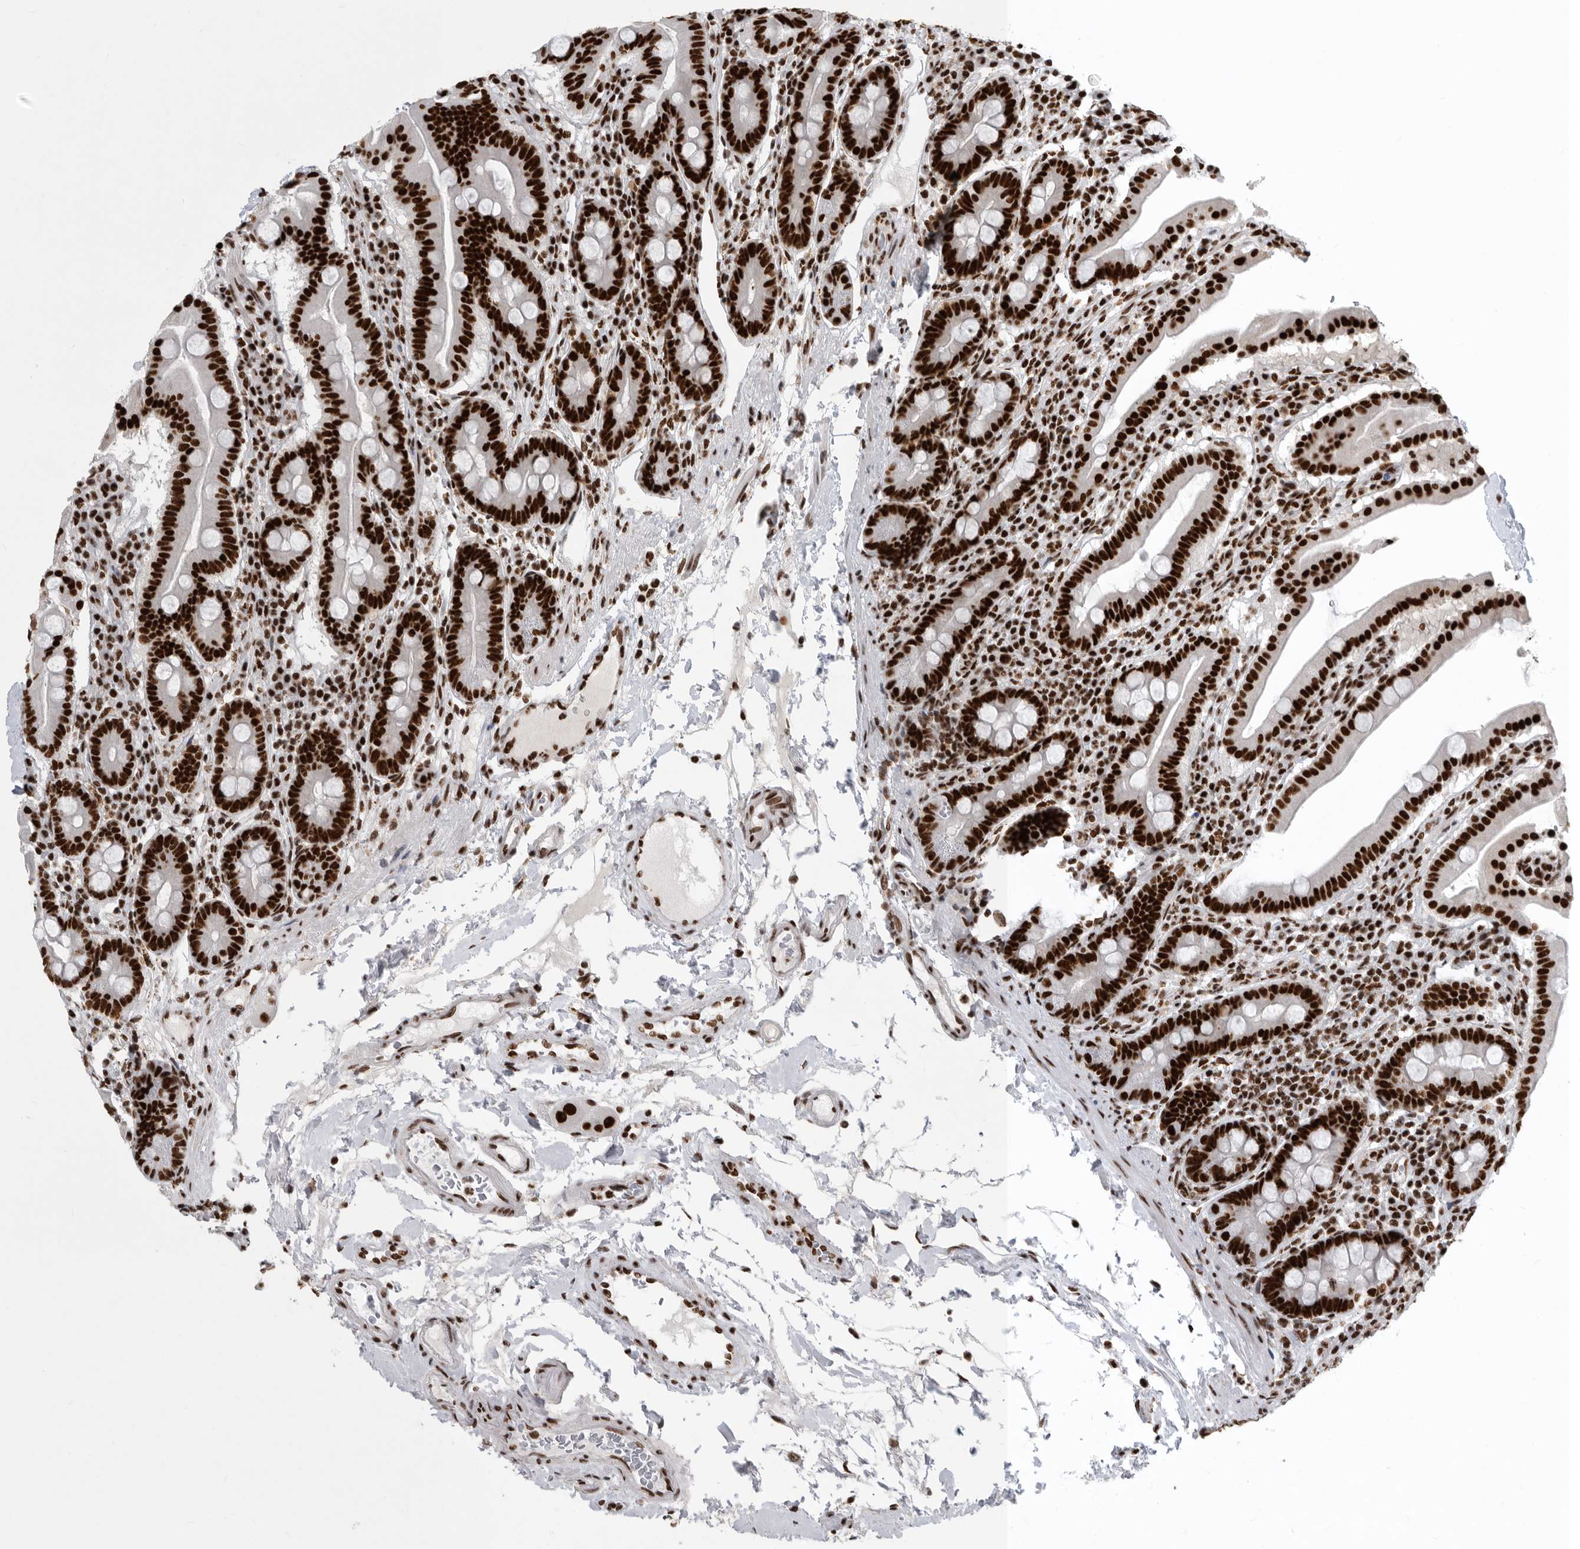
{"staining": {"intensity": "strong", "quantity": ">75%", "location": "nuclear"}, "tissue": "duodenum", "cell_type": "Glandular cells", "image_type": "normal", "snomed": [{"axis": "morphology", "description": "Normal tissue, NOS"}, {"axis": "morphology", "description": "Adenocarcinoma, NOS"}, {"axis": "topography", "description": "Pancreas"}, {"axis": "topography", "description": "Duodenum"}], "caption": "DAB (3,3'-diaminobenzidine) immunohistochemical staining of unremarkable human duodenum exhibits strong nuclear protein staining in approximately >75% of glandular cells.", "gene": "BCLAF1", "patient": {"sex": "male", "age": 50}}